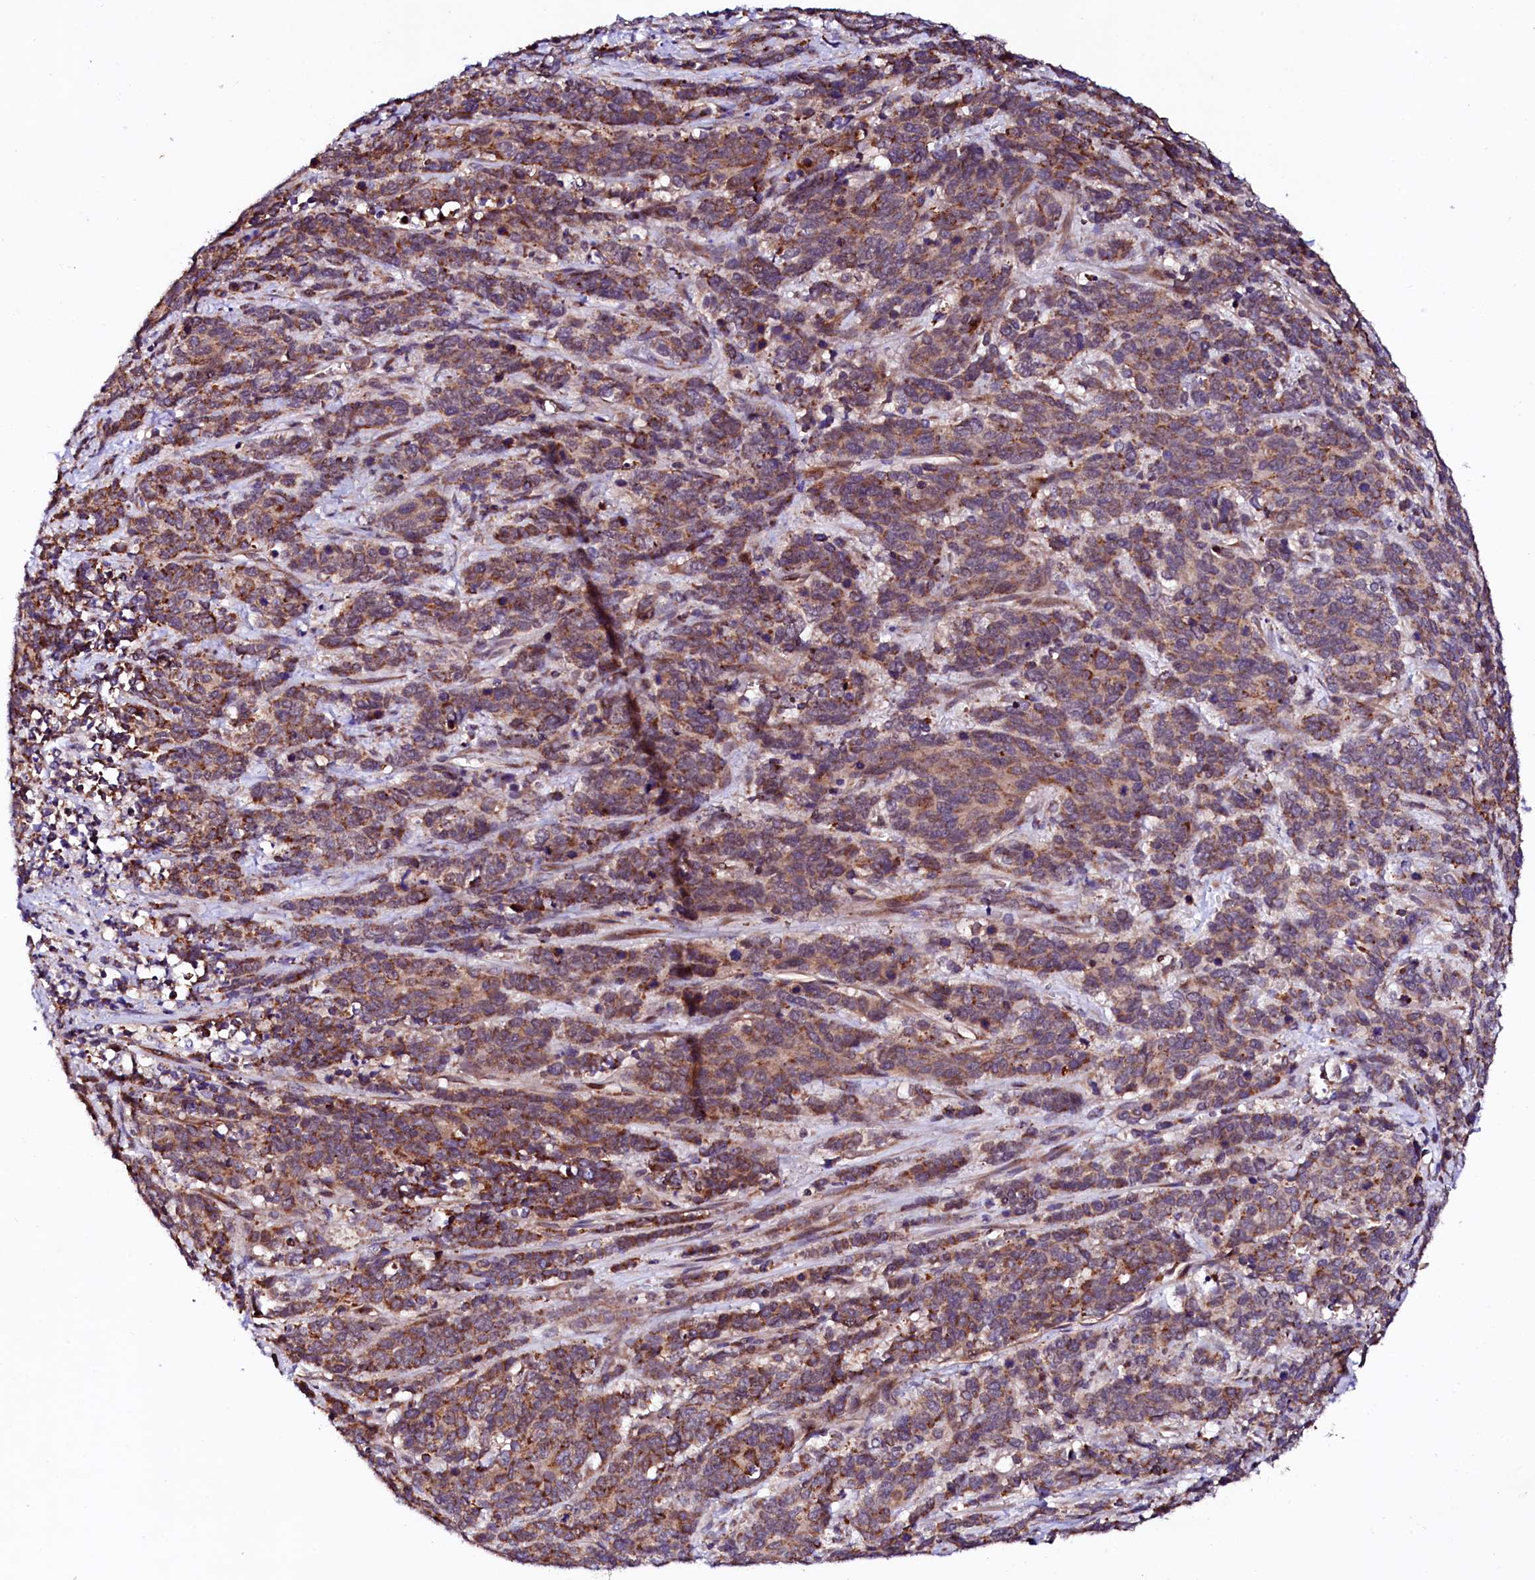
{"staining": {"intensity": "moderate", "quantity": ">75%", "location": "cytoplasmic/membranous"}, "tissue": "cervical cancer", "cell_type": "Tumor cells", "image_type": "cancer", "snomed": [{"axis": "morphology", "description": "Squamous cell carcinoma, NOS"}, {"axis": "topography", "description": "Cervix"}], "caption": "A histopathology image of human cervical cancer stained for a protein shows moderate cytoplasmic/membranous brown staining in tumor cells. The staining was performed using DAB, with brown indicating positive protein expression. Nuclei are stained blue with hematoxylin.", "gene": "UBE3C", "patient": {"sex": "female", "age": 60}}